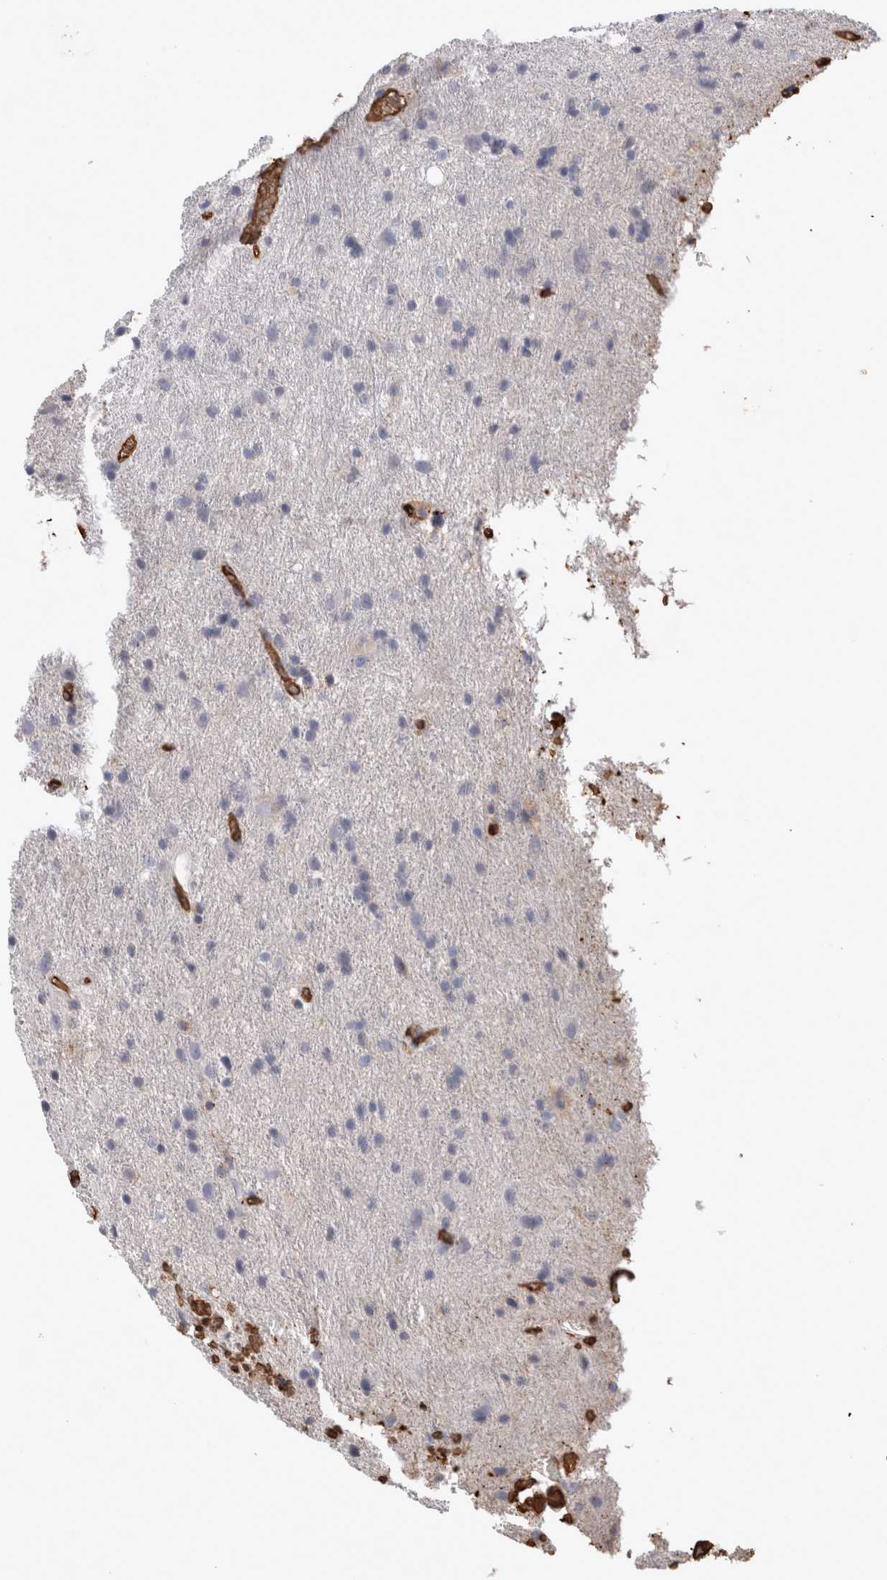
{"staining": {"intensity": "negative", "quantity": "none", "location": "none"}, "tissue": "glioma", "cell_type": "Tumor cells", "image_type": "cancer", "snomed": [{"axis": "morphology", "description": "Glioma, malignant, Low grade"}, {"axis": "topography", "description": "Brain"}], "caption": "Photomicrograph shows no protein positivity in tumor cells of low-grade glioma (malignant) tissue.", "gene": "IL17RC", "patient": {"sex": "male", "age": 77}}